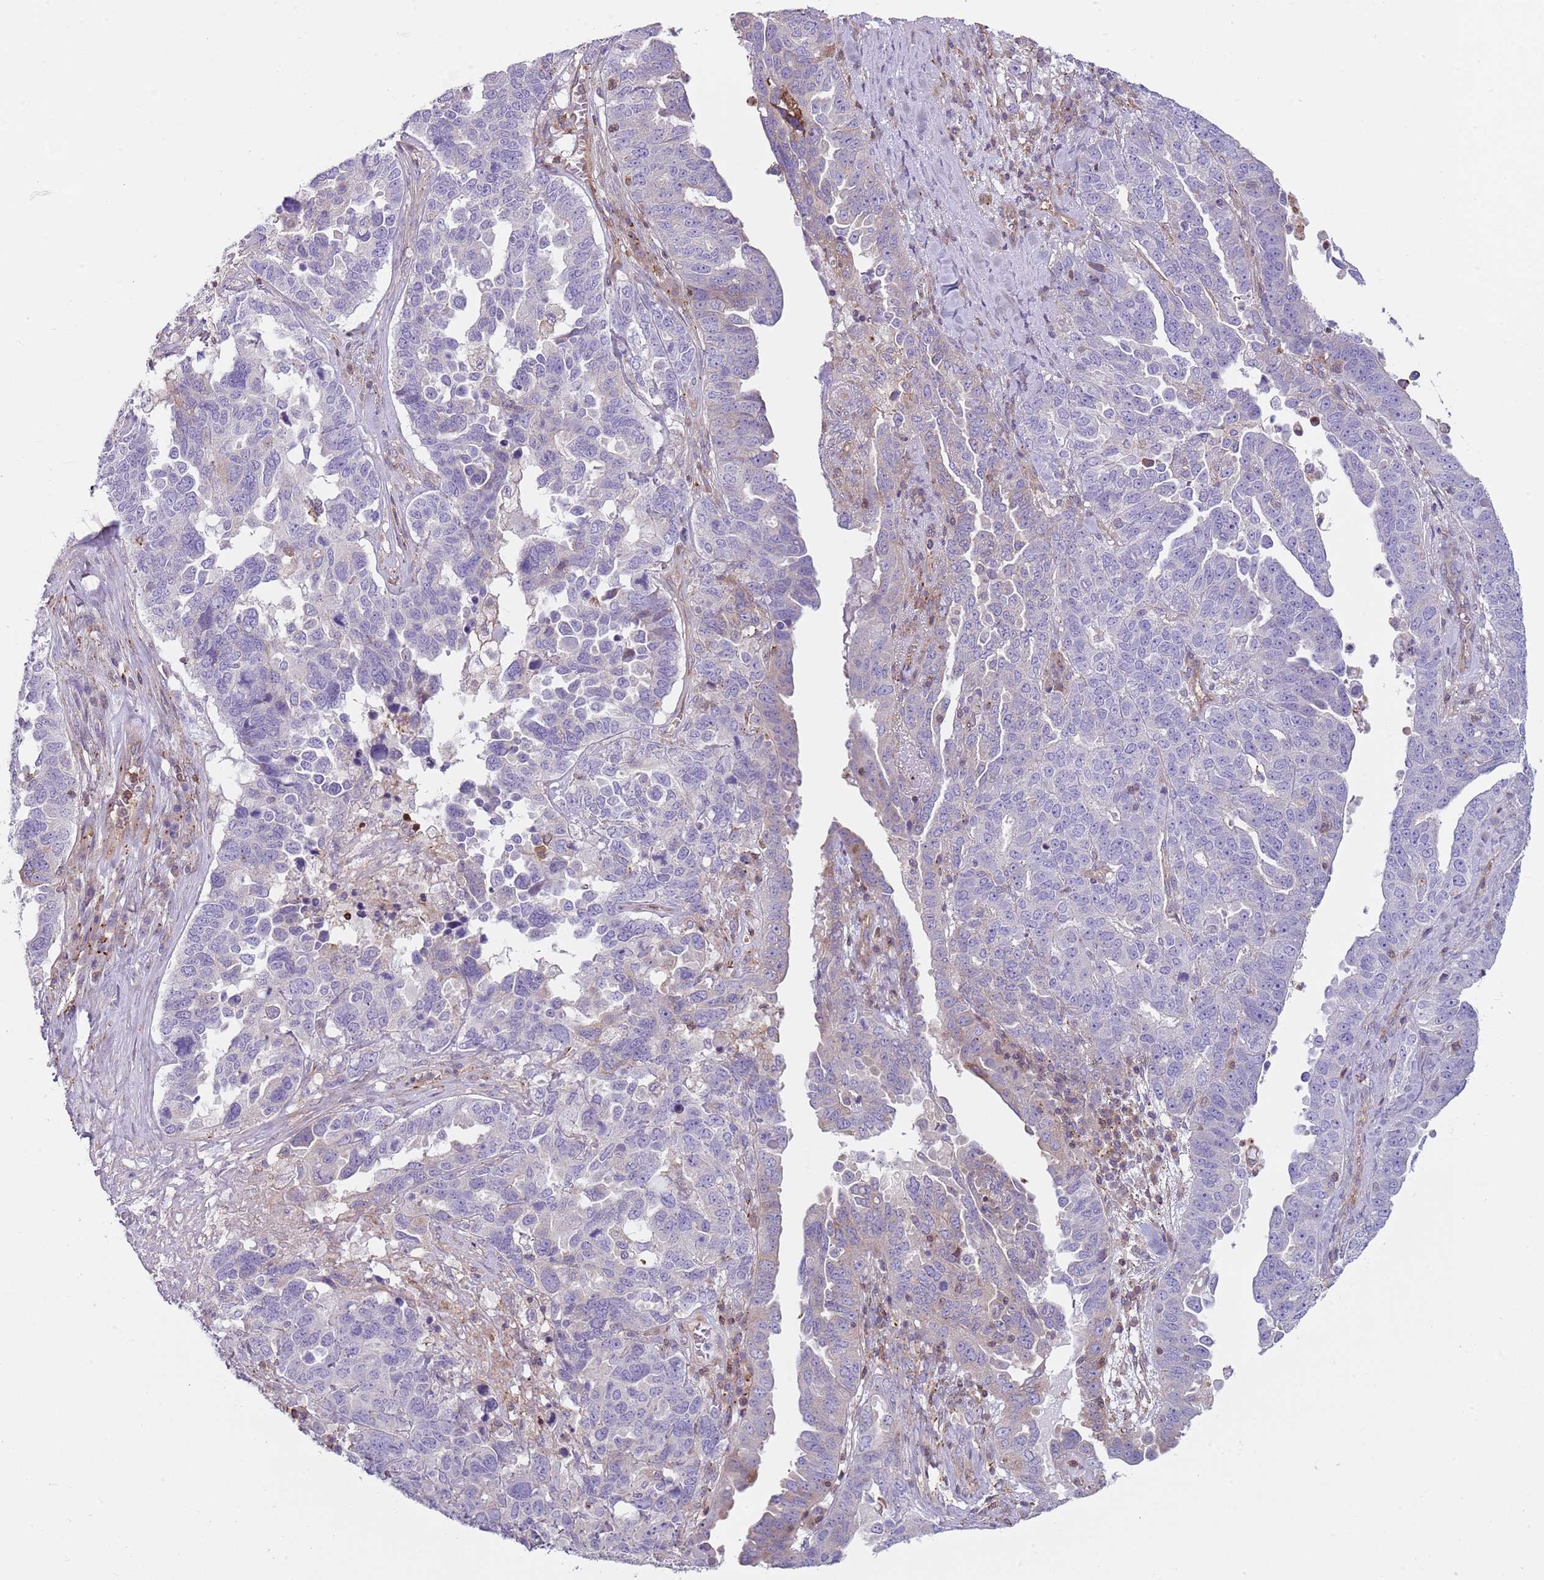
{"staining": {"intensity": "negative", "quantity": "none", "location": "none"}, "tissue": "ovarian cancer", "cell_type": "Tumor cells", "image_type": "cancer", "snomed": [{"axis": "morphology", "description": "Carcinoma, endometroid"}, {"axis": "topography", "description": "Ovary"}], "caption": "This is an immunohistochemistry micrograph of endometroid carcinoma (ovarian). There is no positivity in tumor cells.", "gene": "GNAI3", "patient": {"sex": "female", "age": 62}}